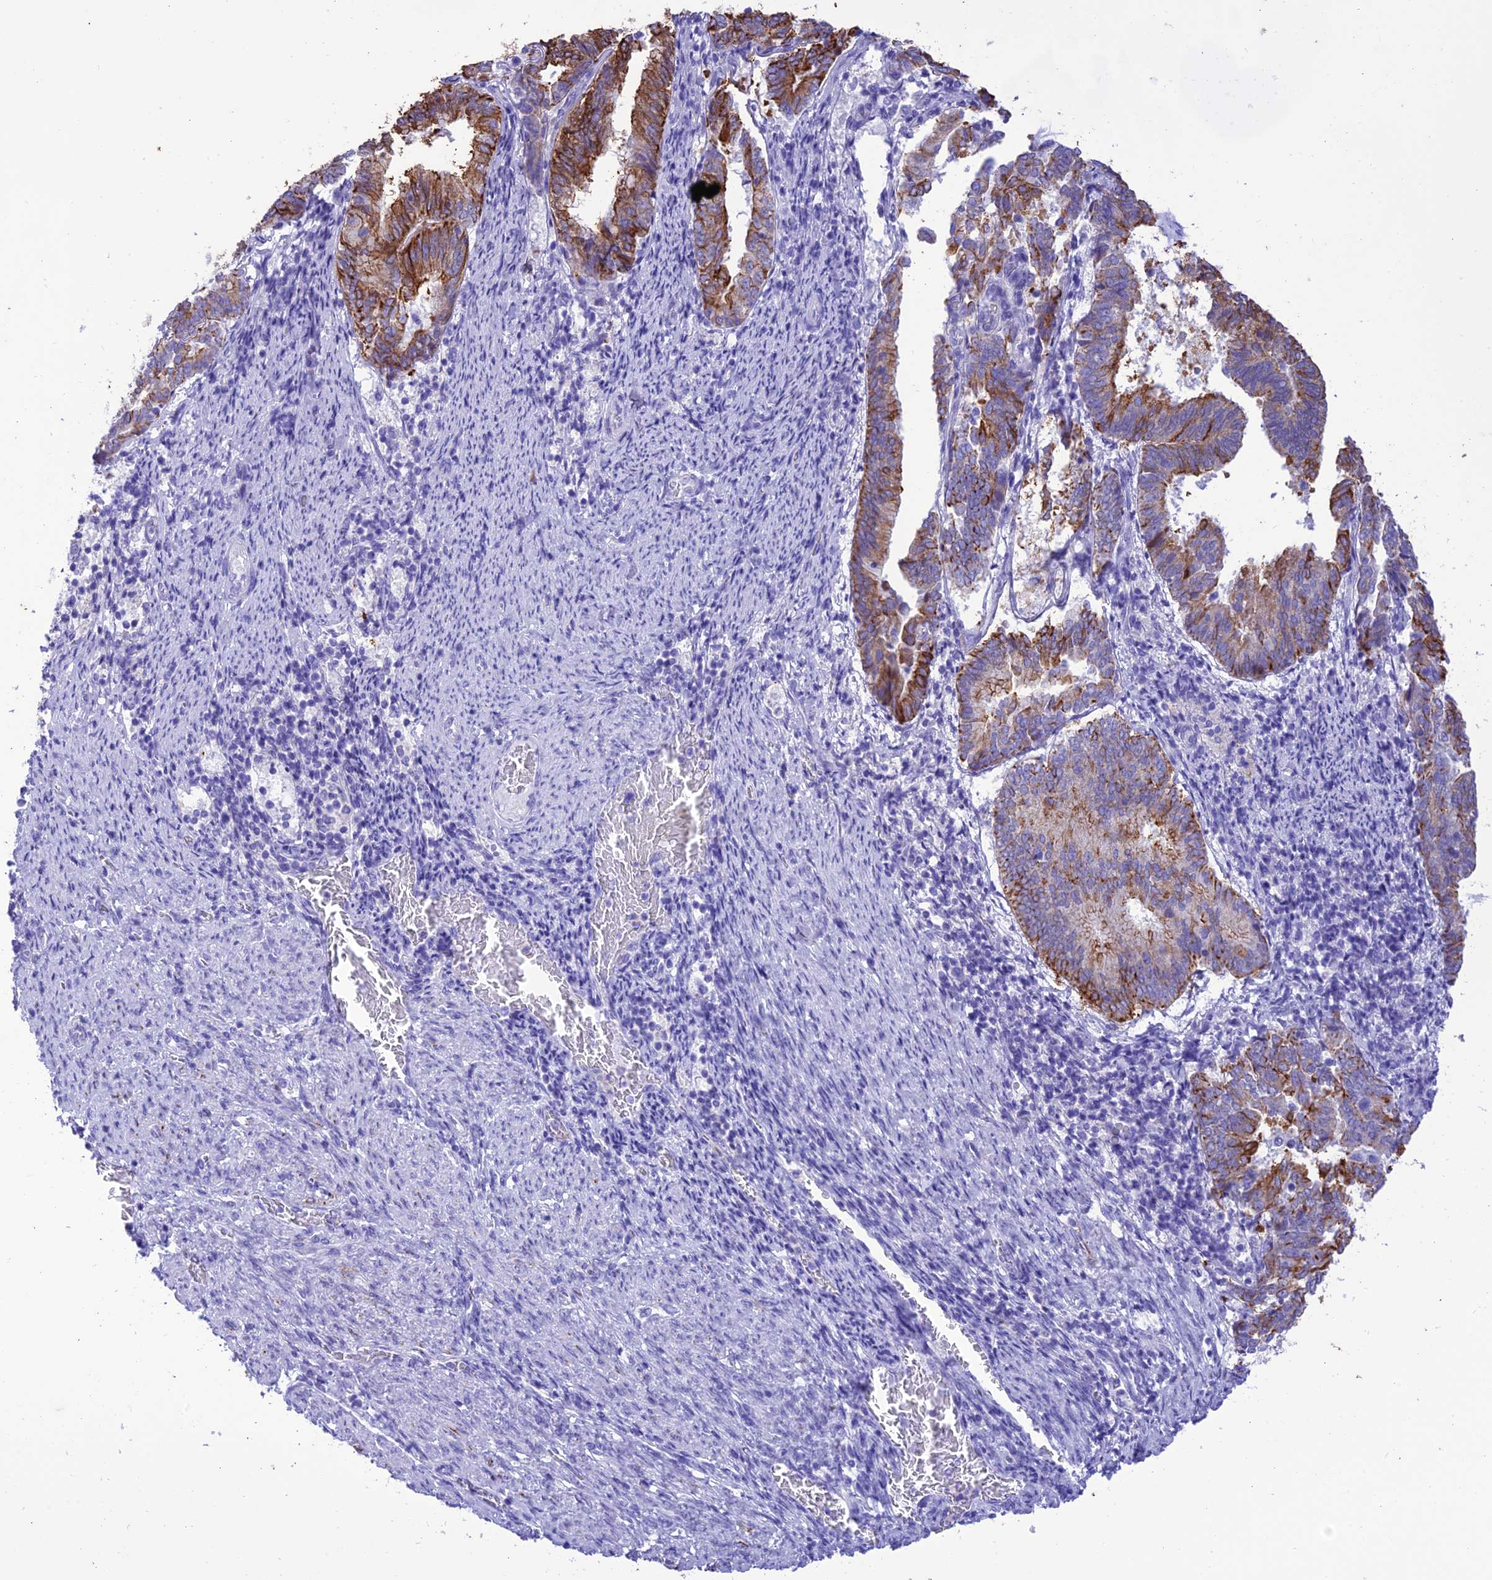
{"staining": {"intensity": "moderate", "quantity": "25%-75%", "location": "cytoplasmic/membranous"}, "tissue": "endometrial cancer", "cell_type": "Tumor cells", "image_type": "cancer", "snomed": [{"axis": "morphology", "description": "Adenocarcinoma, NOS"}, {"axis": "topography", "description": "Endometrium"}], "caption": "An immunohistochemistry (IHC) photomicrograph of tumor tissue is shown. Protein staining in brown labels moderate cytoplasmic/membranous positivity in endometrial adenocarcinoma within tumor cells.", "gene": "VPS52", "patient": {"sex": "female", "age": 80}}